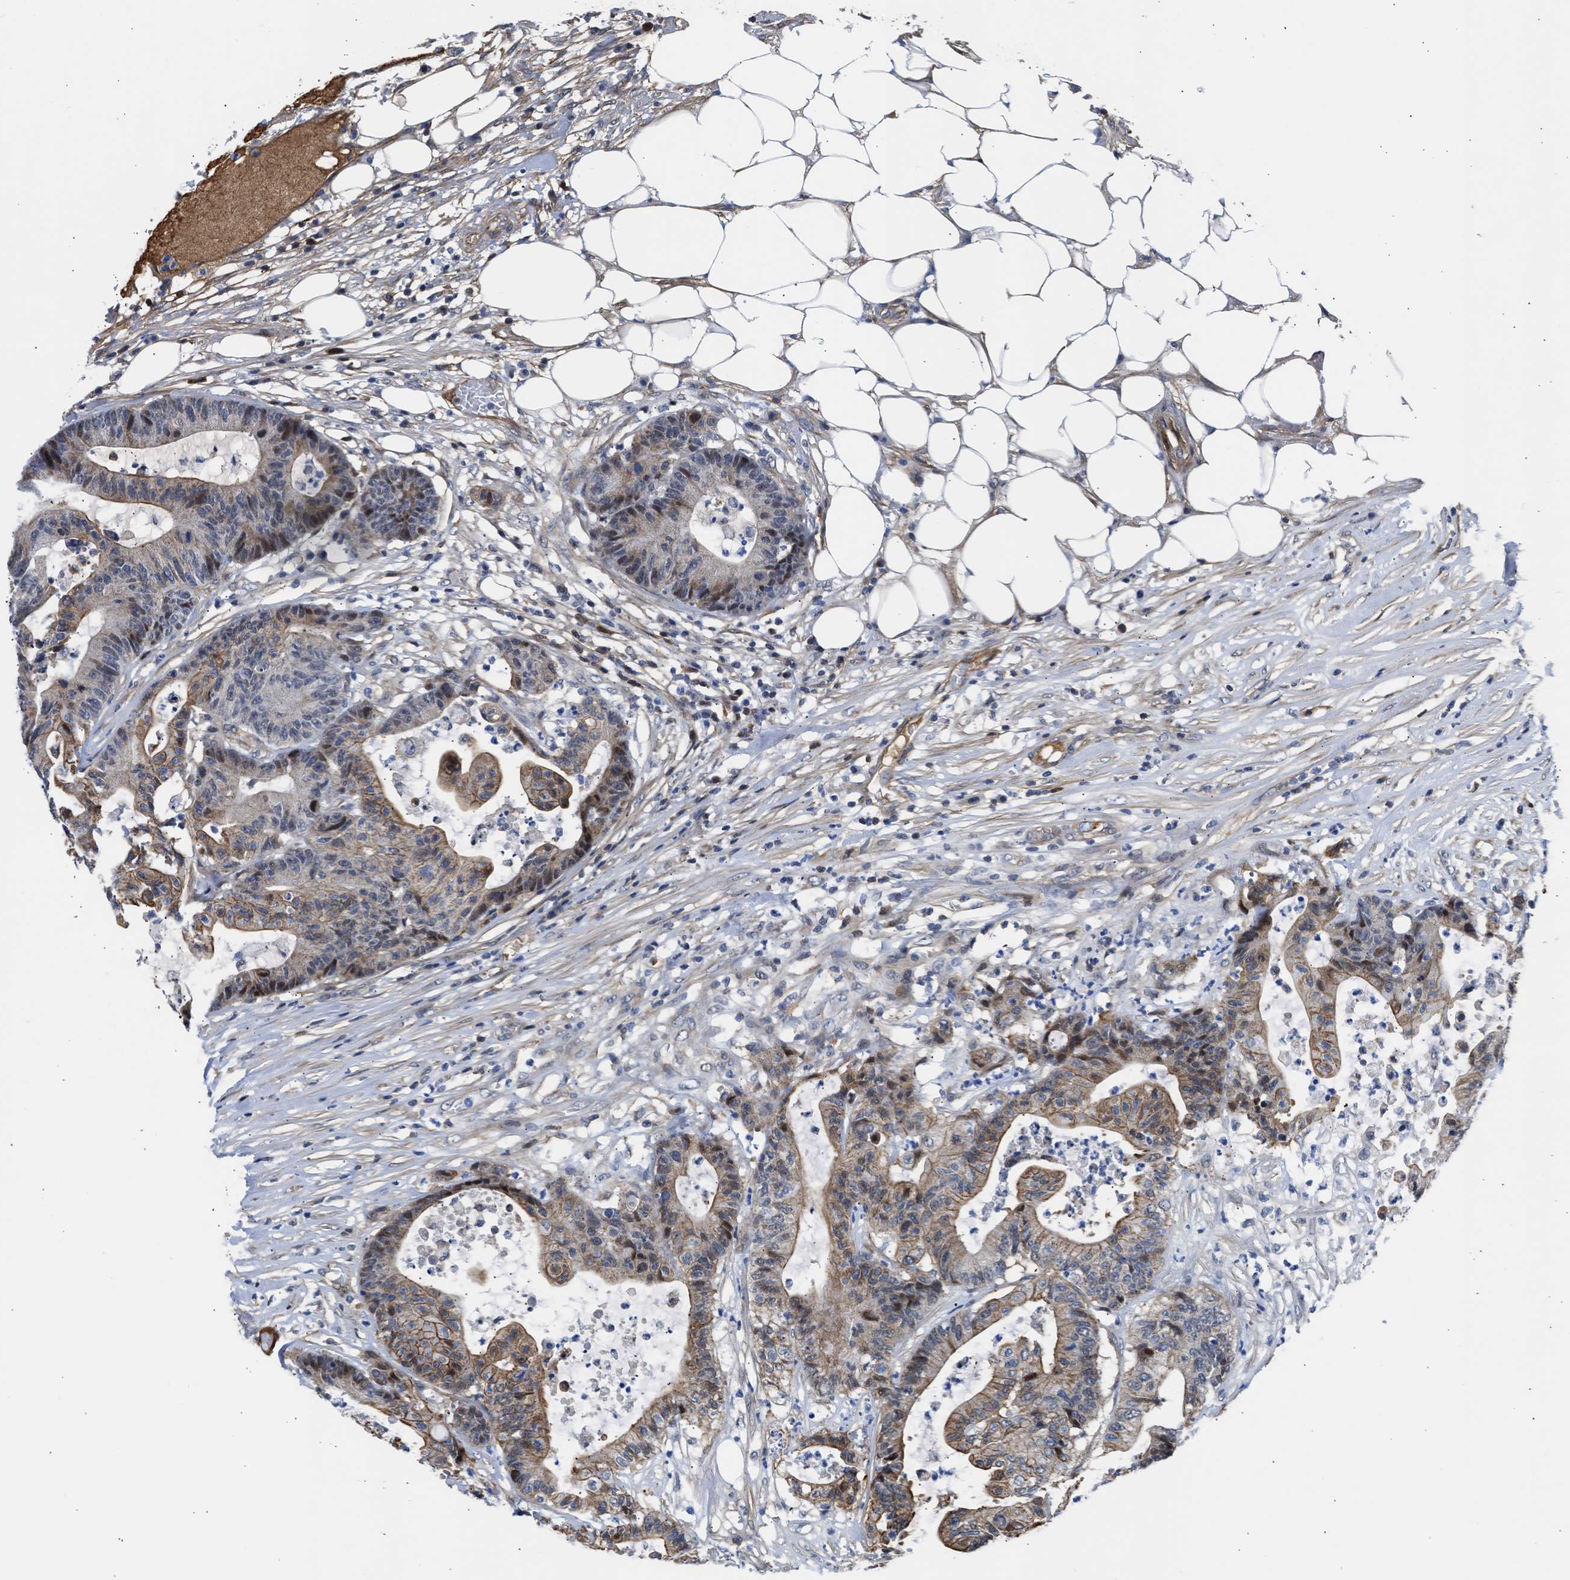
{"staining": {"intensity": "moderate", "quantity": "<25%", "location": "cytoplasmic/membranous"}, "tissue": "colorectal cancer", "cell_type": "Tumor cells", "image_type": "cancer", "snomed": [{"axis": "morphology", "description": "Adenocarcinoma, NOS"}, {"axis": "topography", "description": "Colon"}], "caption": "High-power microscopy captured an IHC histopathology image of adenocarcinoma (colorectal), revealing moderate cytoplasmic/membranous positivity in approximately <25% of tumor cells. (DAB = brown stain, brightfield microscopy at high magnification).", "gene": "MAS1L", "patient": {"sex": "female", "age": 84}}